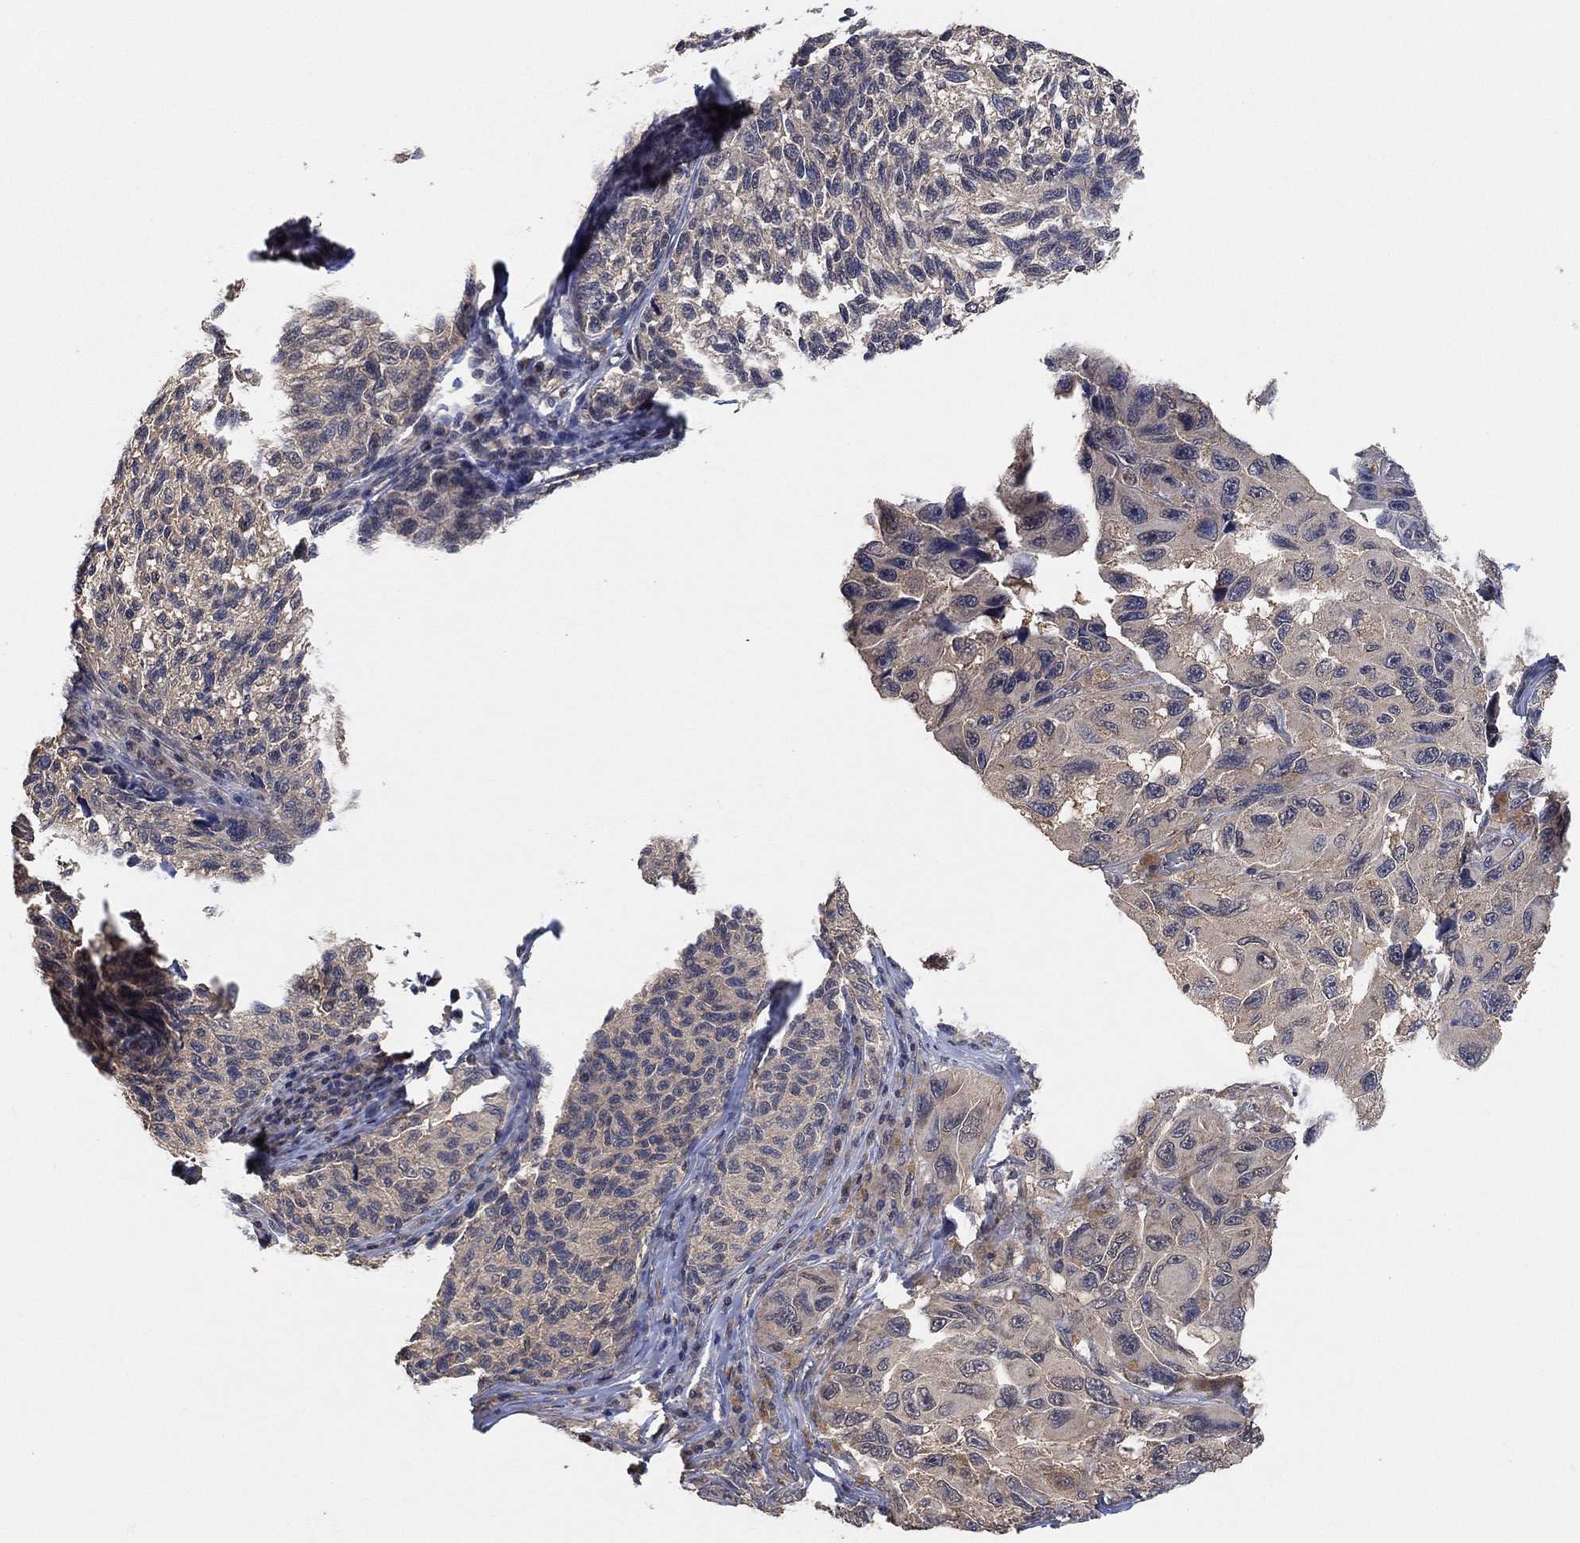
{"staining": {"intensity": "negative", "quantity": "none", "location": "none"}, "tissue": "melanoma", "cell_type": "Tumor cells", "image_type": "cancer", "snomed": [{"axis": "morphology", "description": "Malignant melanoma, NOS"}, {"axis": "topography", "description": "Skin"}], "caption": "The IHC image has no significant staining in tumor cells of melanoma tissue.", "gene": "CCDC43", "patient": {"sex": "female", "age": 73}}